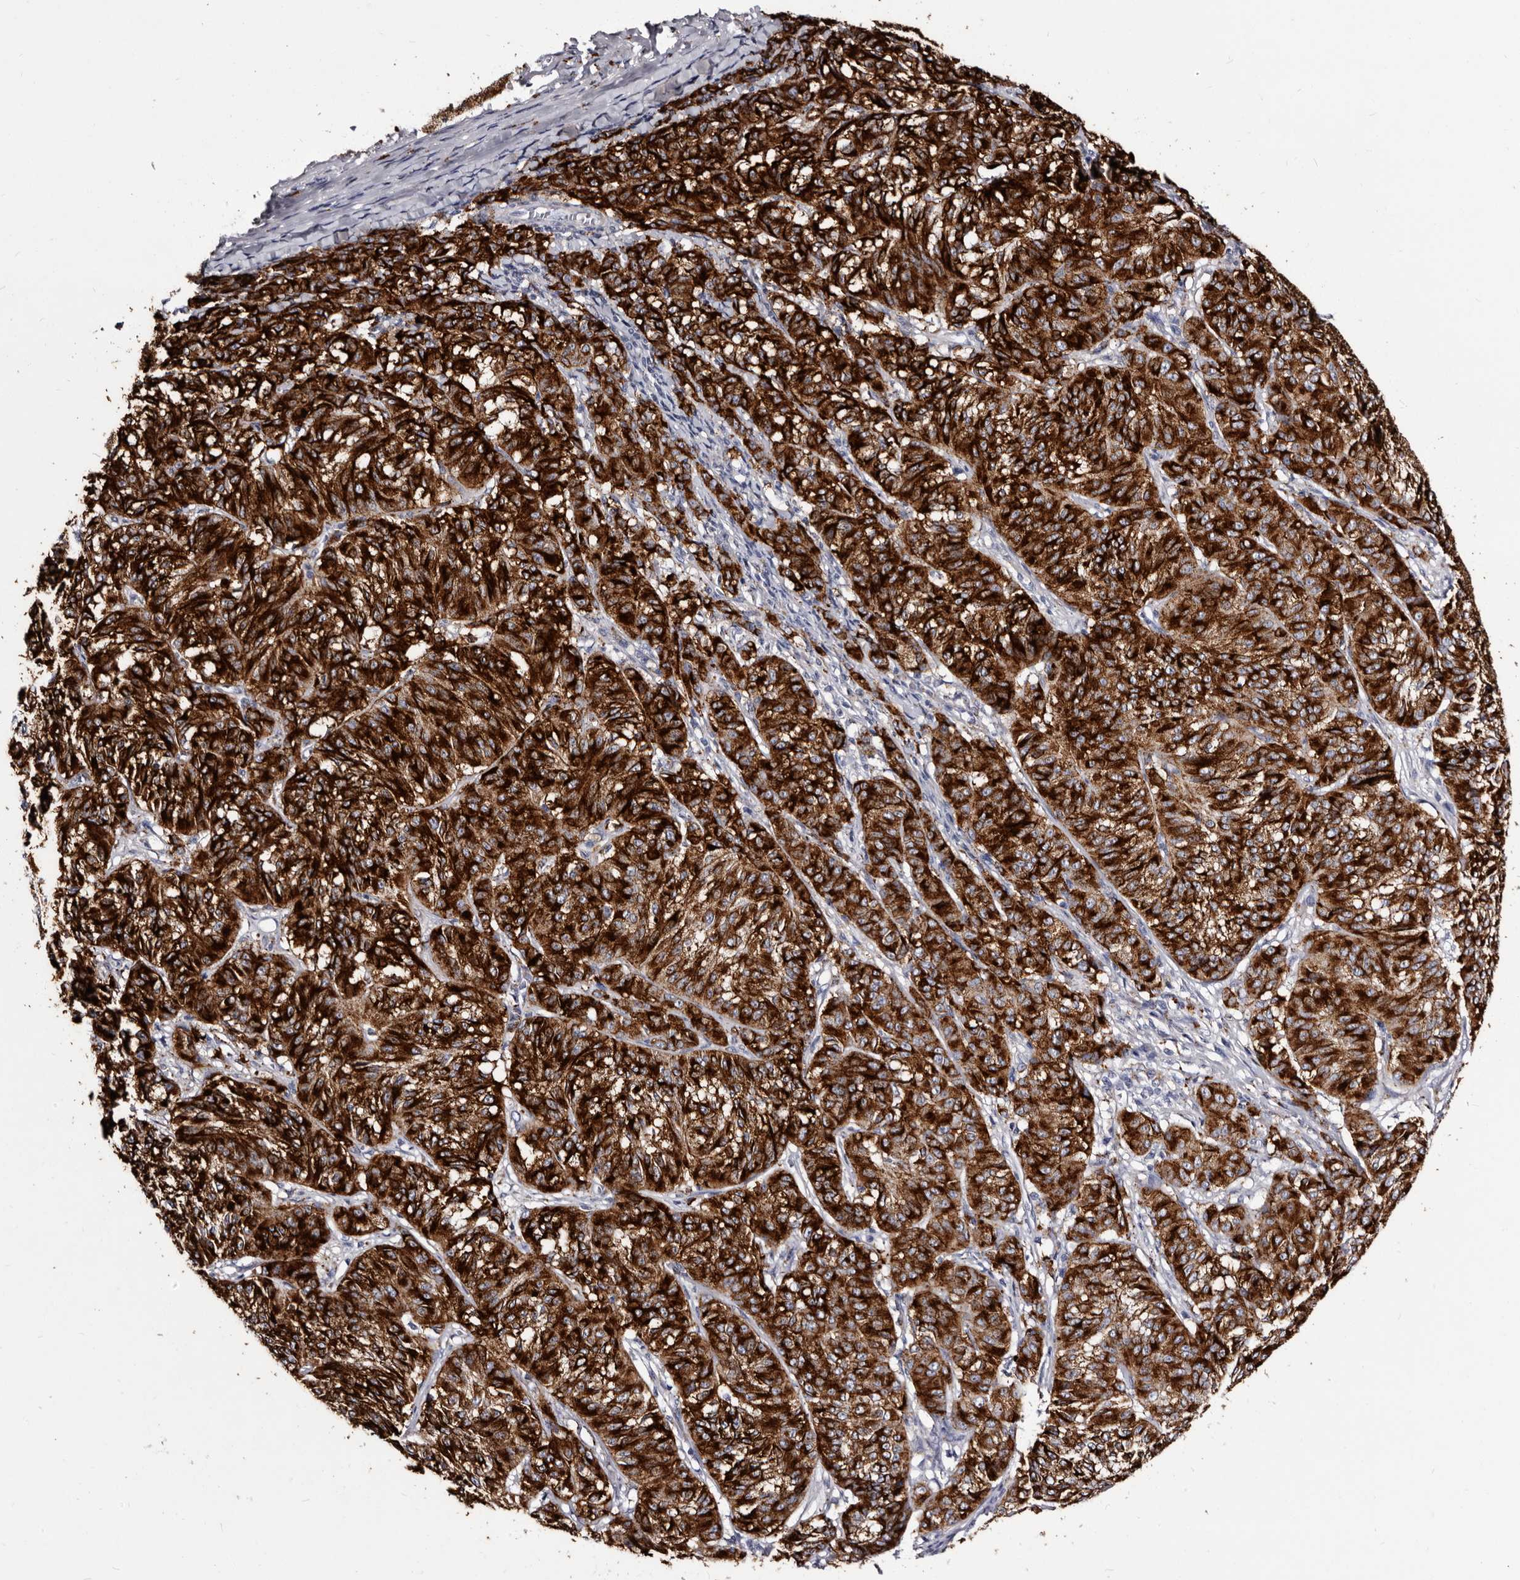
{"staining": {"intensity": "strong", "quantity": ">75%", "location": "cytoplasmic/membranous"}, "tissue": "melanoma", "cell_type": "Tumor cells", "image_type": "cancer", "snomed": [{"axis": "morphology", "description": "Malignant melanoma, NOS"}, {"axis": "topography", "description": "Skin"}], "caption": "Protein expression analysis of melanoma shows strong cytoplasmic/membranous positivity in approximately >75% of tumor cells.", "gene": "AUNIP", "patient": {"sex": "female", "age": 72}}